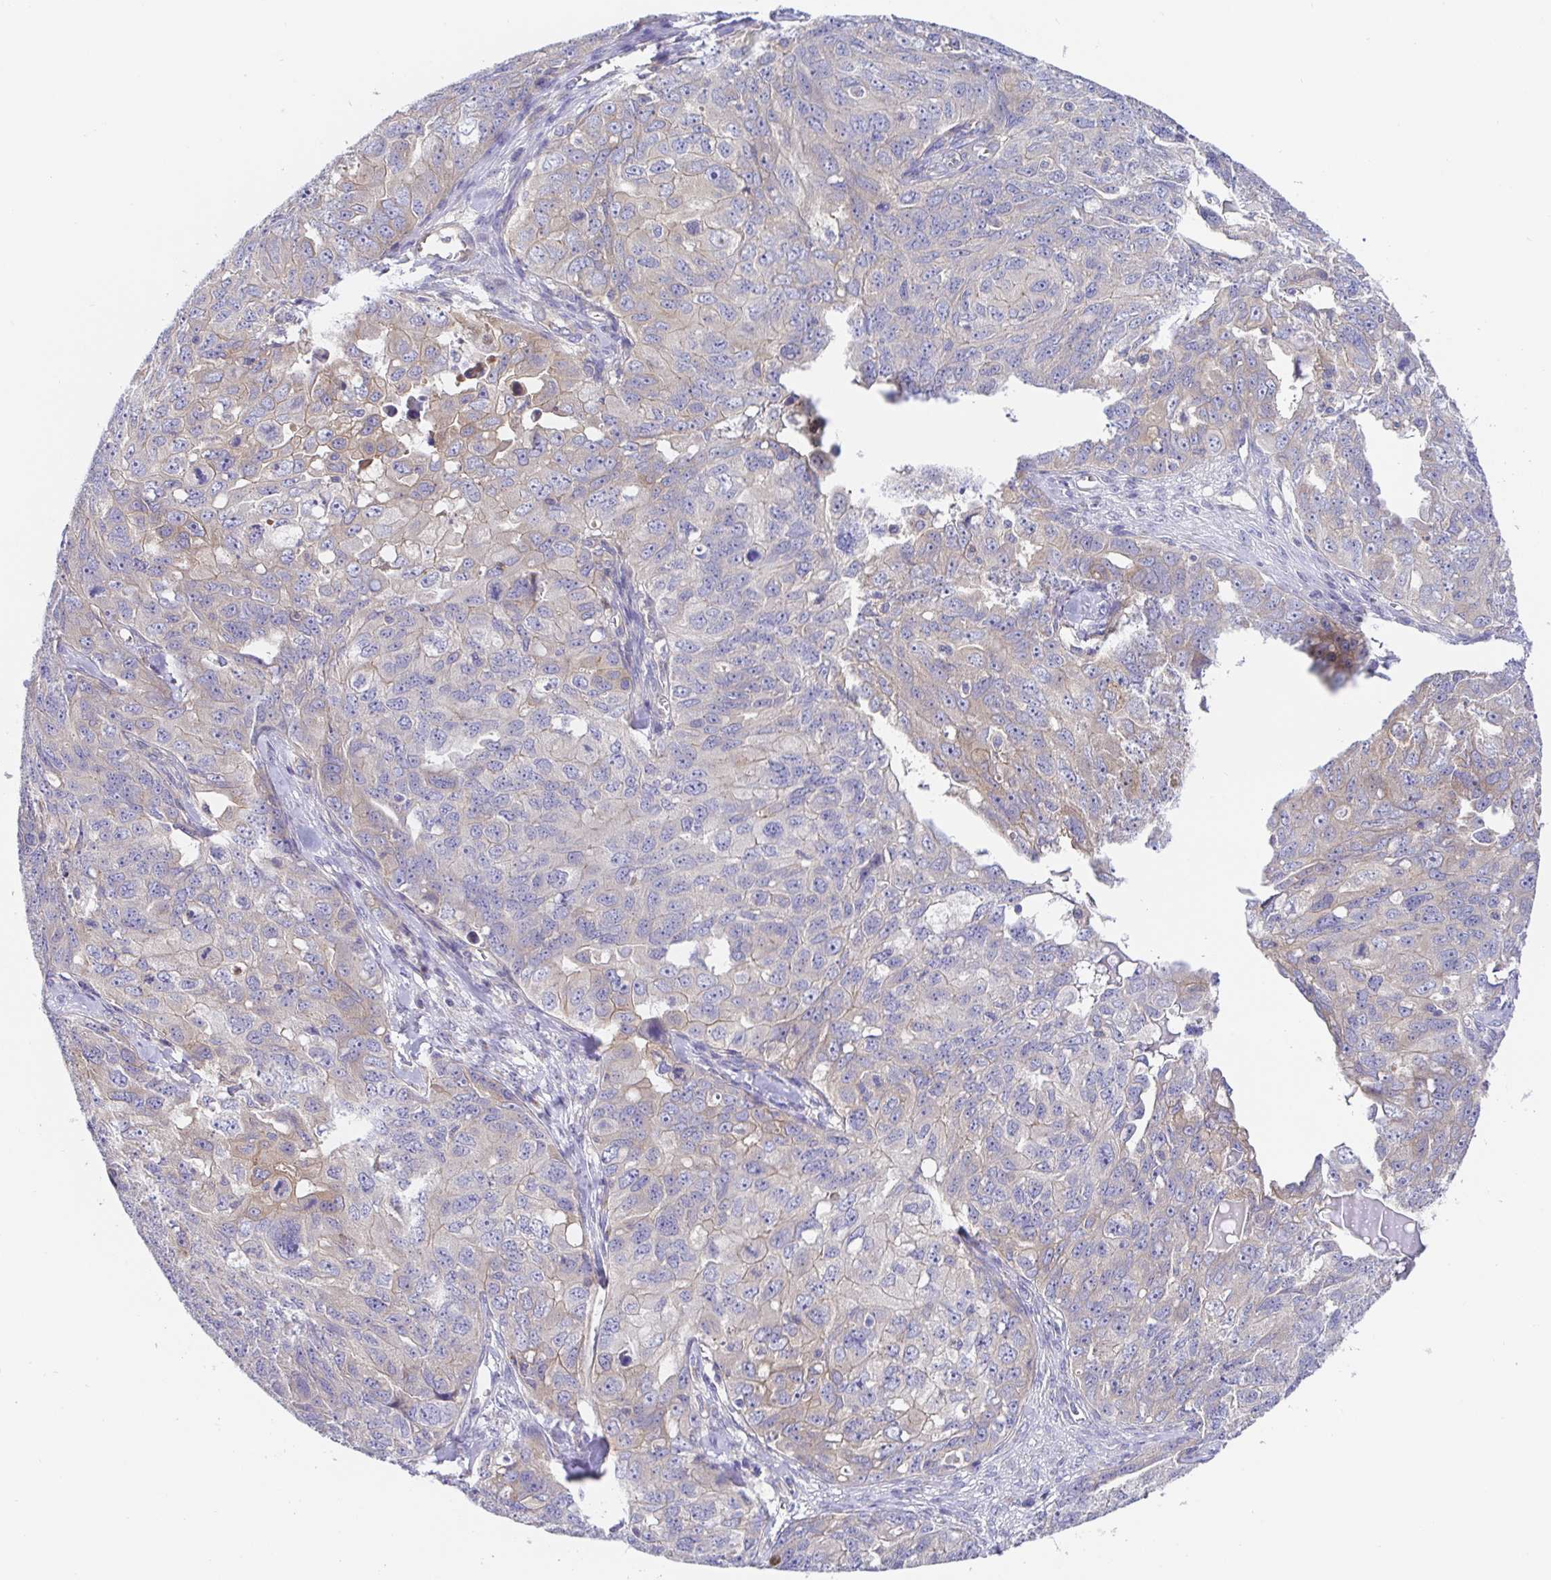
{"staining": {"intensity": "weak", "quantity": "<25%", "location": "cytoplasmic/membranous"}, "tissue": "ovarian cancer", "cell_type": "Tumor cells", "image_type": "cancer", "snomed": [{"axis": "morphology", "description": "Carcinoma, endometroid"}, {"axis": "topography", "description": "Ovary"}], "caption": "Immunohistochemistry micrograph of human ovarian endometroid carcinoma stained for a protein (brown), which demonstrates no positivity in tumor cells. (Brightfield microscopy of DAB (3,3'-diaminobenzidine) immunohistochemistry at high magnification).", "gene": "GOLGA1", "patient": {"sex": "female", "age": 70}}